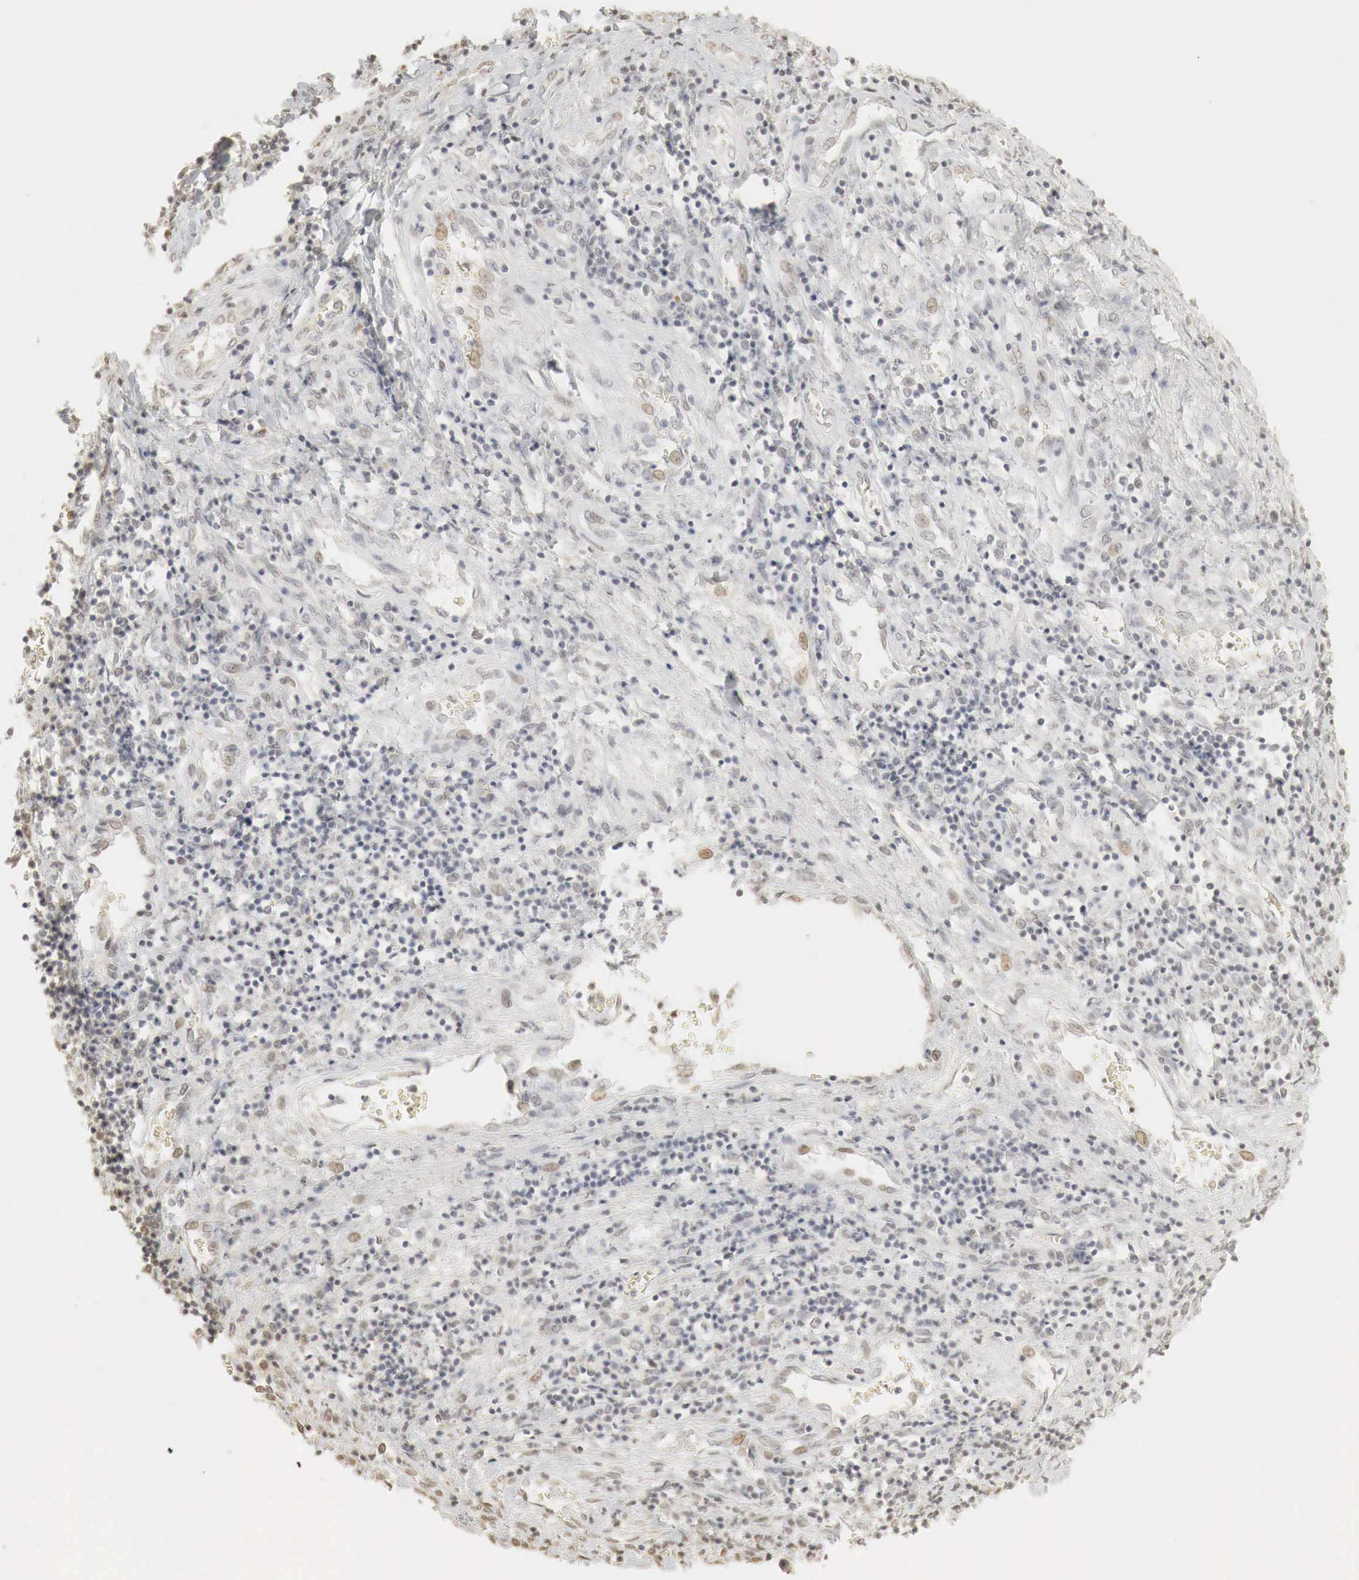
{"staining": {"intensity": "moderate", "quantity": "25%-75%", "location": "cytoplasmic/membranous,nuclear"}, "tissue": "liver cancer", "cell_type": "Tumor cells", "image_type": "cancer", "snomed": [{"axis": "morphology", "description": "Carcinoma, Hepatocellular, NOS"}, {"axis": "topography", "description": "Liver"}], "caption": "Immunohistochemical staining of hepatocellular carcinoma (liver) shows moderate cytoplasmic/membranous and nuclear protein positivity in approximately 25%-75% of tumor cells.", "gene": "ERBB4", "patient": {"sex": "male", "age": 24}}